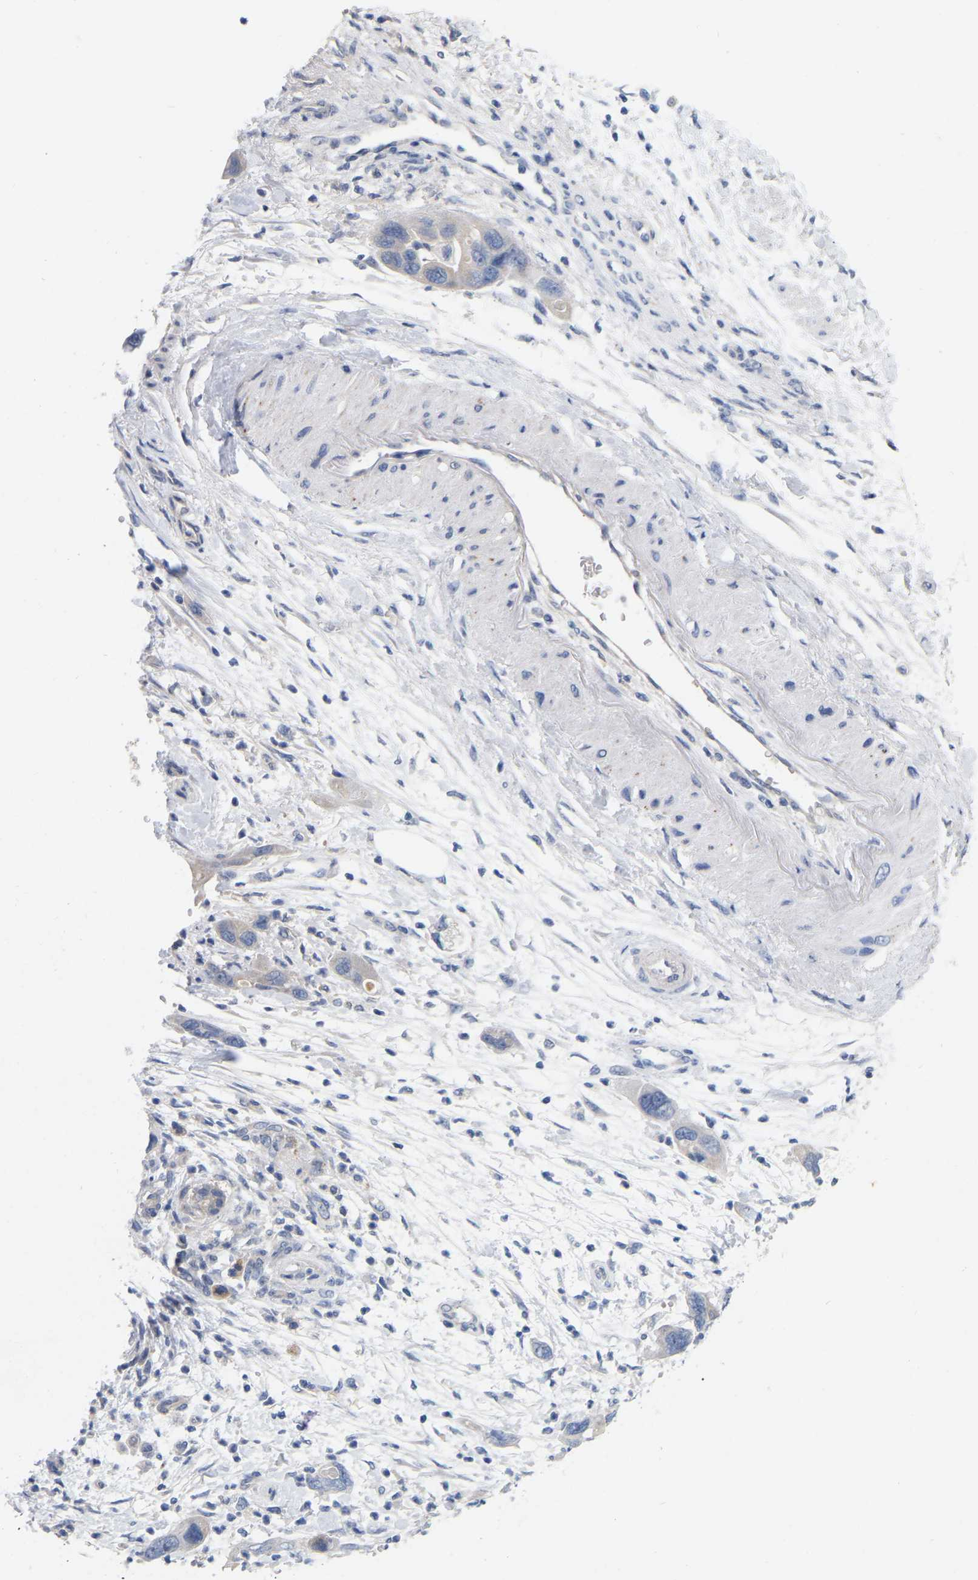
{"staining": {"intensity": "negative", "quantity": "none", "location": "none"}, "tissue": "pancreatic cancer", "cell_type": "Tumor cells", "image_type": "cancer", "snomed": [{"axis": "morphology", "description": "Normal tissue, NOS"}, {"axis": "morphology", "description": "Adenocarcinoma, NOS"}, {"axis": "topography", "description": "Pancreas"}], "caption": "A high-resolution image shows IHC staining of adenocarcinoma (pancreatic), which displays no significant staining in tumor cells. (DAB immunohistochemistry (IHC) with hematoxylin counter stain).", "gene": "WIPI2", "patient": {"sex": "female", "age": 71}}